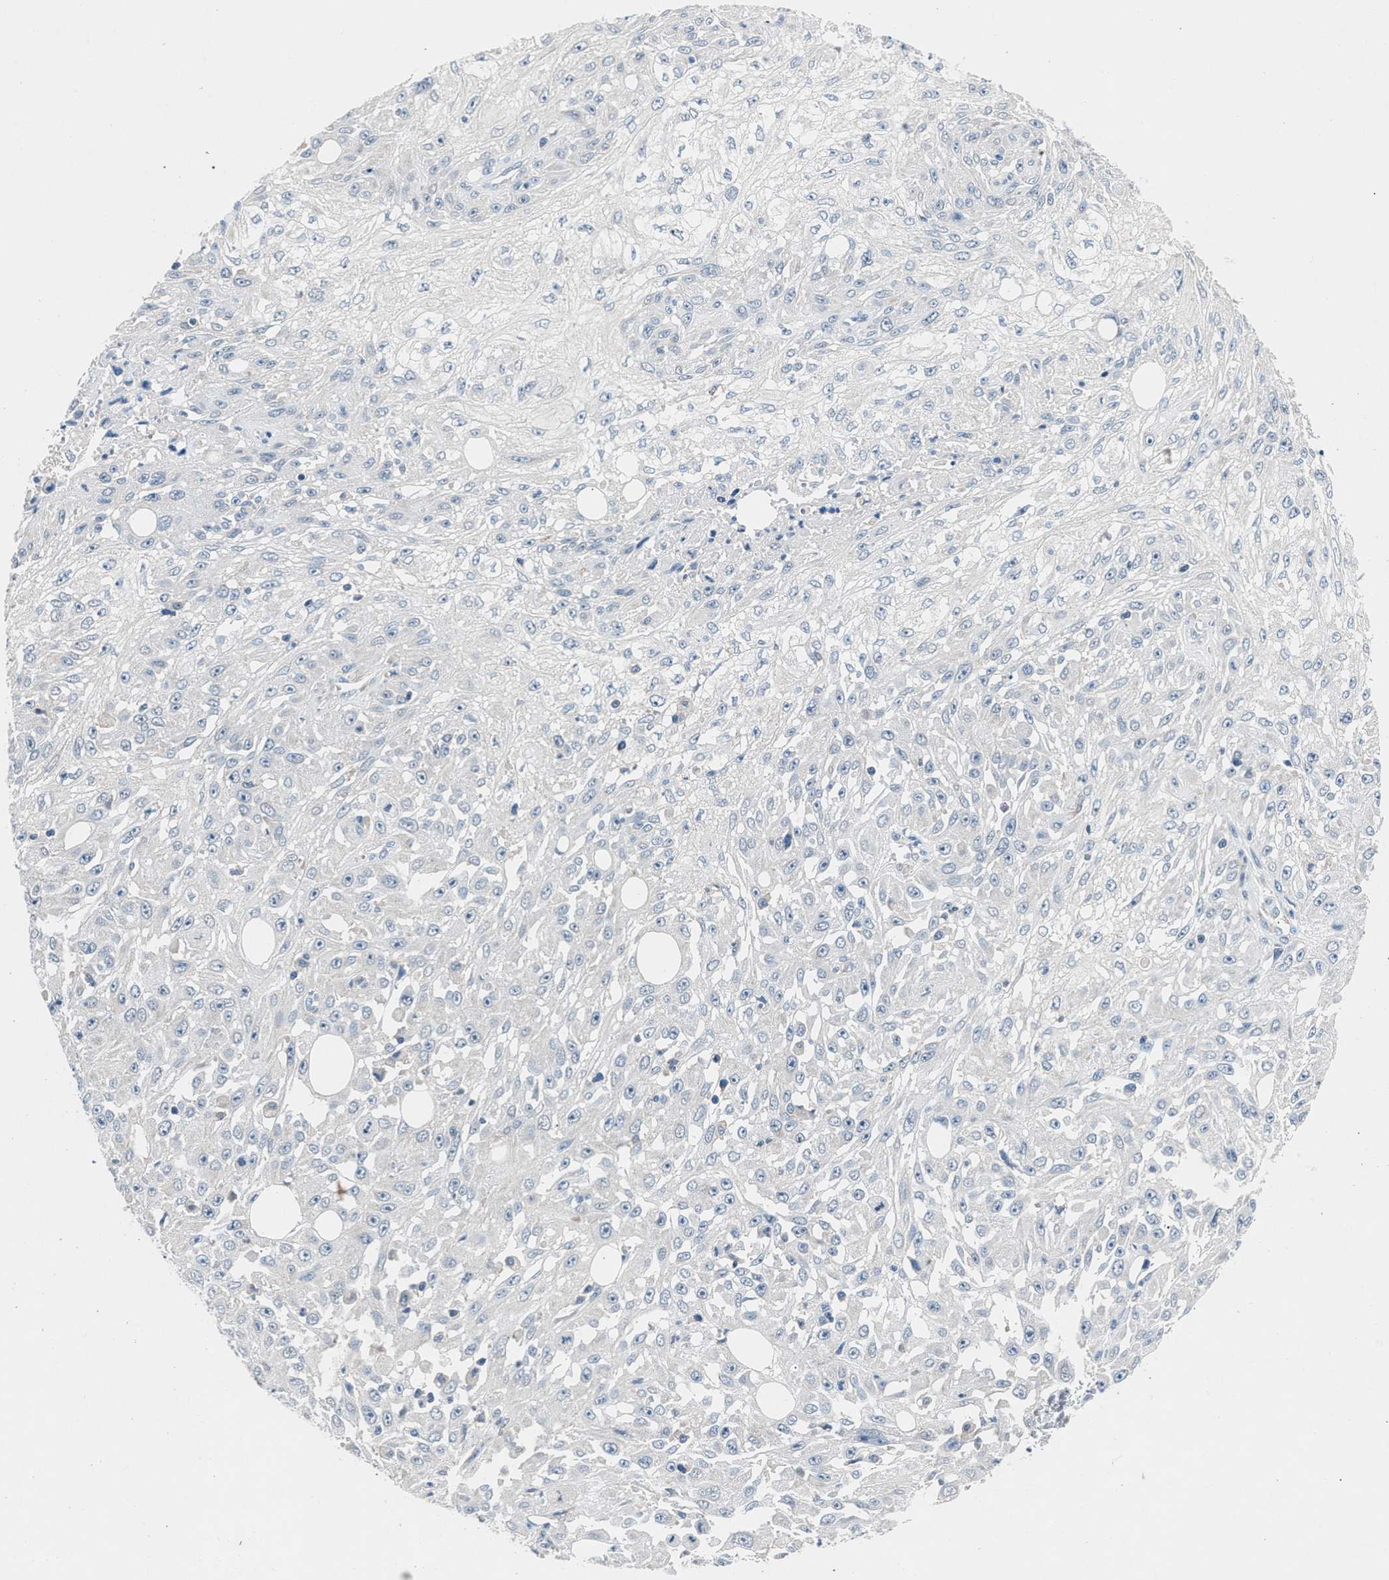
{"staining": {"intensity": "negative", "quantity": "none", "location": "none"}, "tissue": "skin cancer", "cell_type": "Tumor cells", "image_type": "cancer", "snomed": [{"axis": "morphology", "description": "Squamous cell carcinoma, NOS"}, {"axis": "morphology", "description": "Squamous cell carcinoma, metastatic, NOS"}, {"axis": "topography", "description": "Skin"}, {"axis": "topography", "description": "Lymph node"}], "caption": "This photomicrograph is of squamous cell carcinoma (skin) stained with immunohistochemistry to label a protein in brown with the nuclei are counter-stained blue. There is no expression in tumor cells. (DAB immunohistochemistry (IHC) visualized using brightfield microscopy, high magnification).", "gene": "DENND6B", "patient": {"sex": "male", "age": 75}}